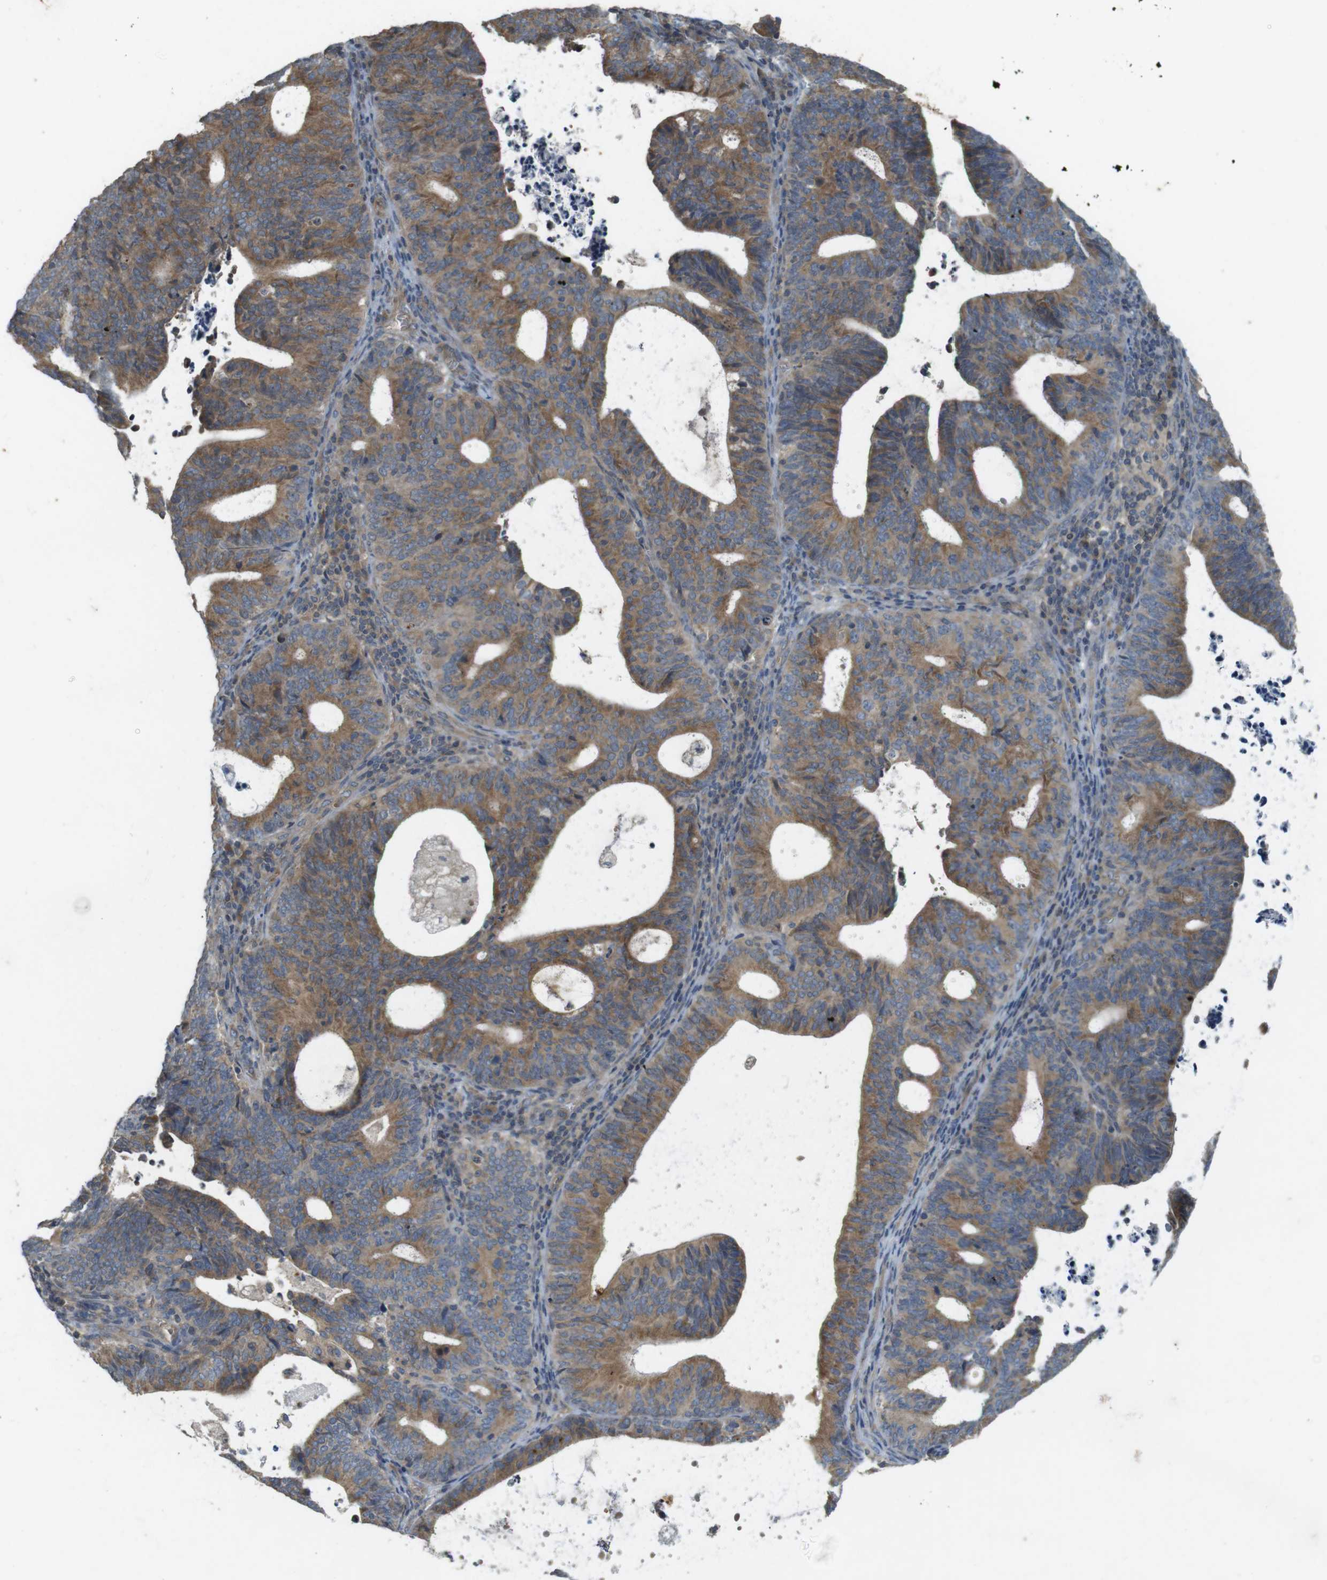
{"staining": {"intensity": "moderate", "quantity": ">75%", "location": "cytoplasmic/membranous"}, "tissue": "endometrial cancer", "cell_type": "Tumor cells", "image_type": "cancer", "snomed": [{"axis": "morphology", "description": "Adenocarcinoma, NOS"}, {"axis": "topography", "description": "Uterus"}], "caption": "This is a histology image of immunohistochemistry (IHC) staining of adenocarcinoma (endometrial), which shows moderate expression in the cytoplasmic/membranous of tumor cells.", "gene": "CLTC", "patient": {"sex": "female", "age": 83}}